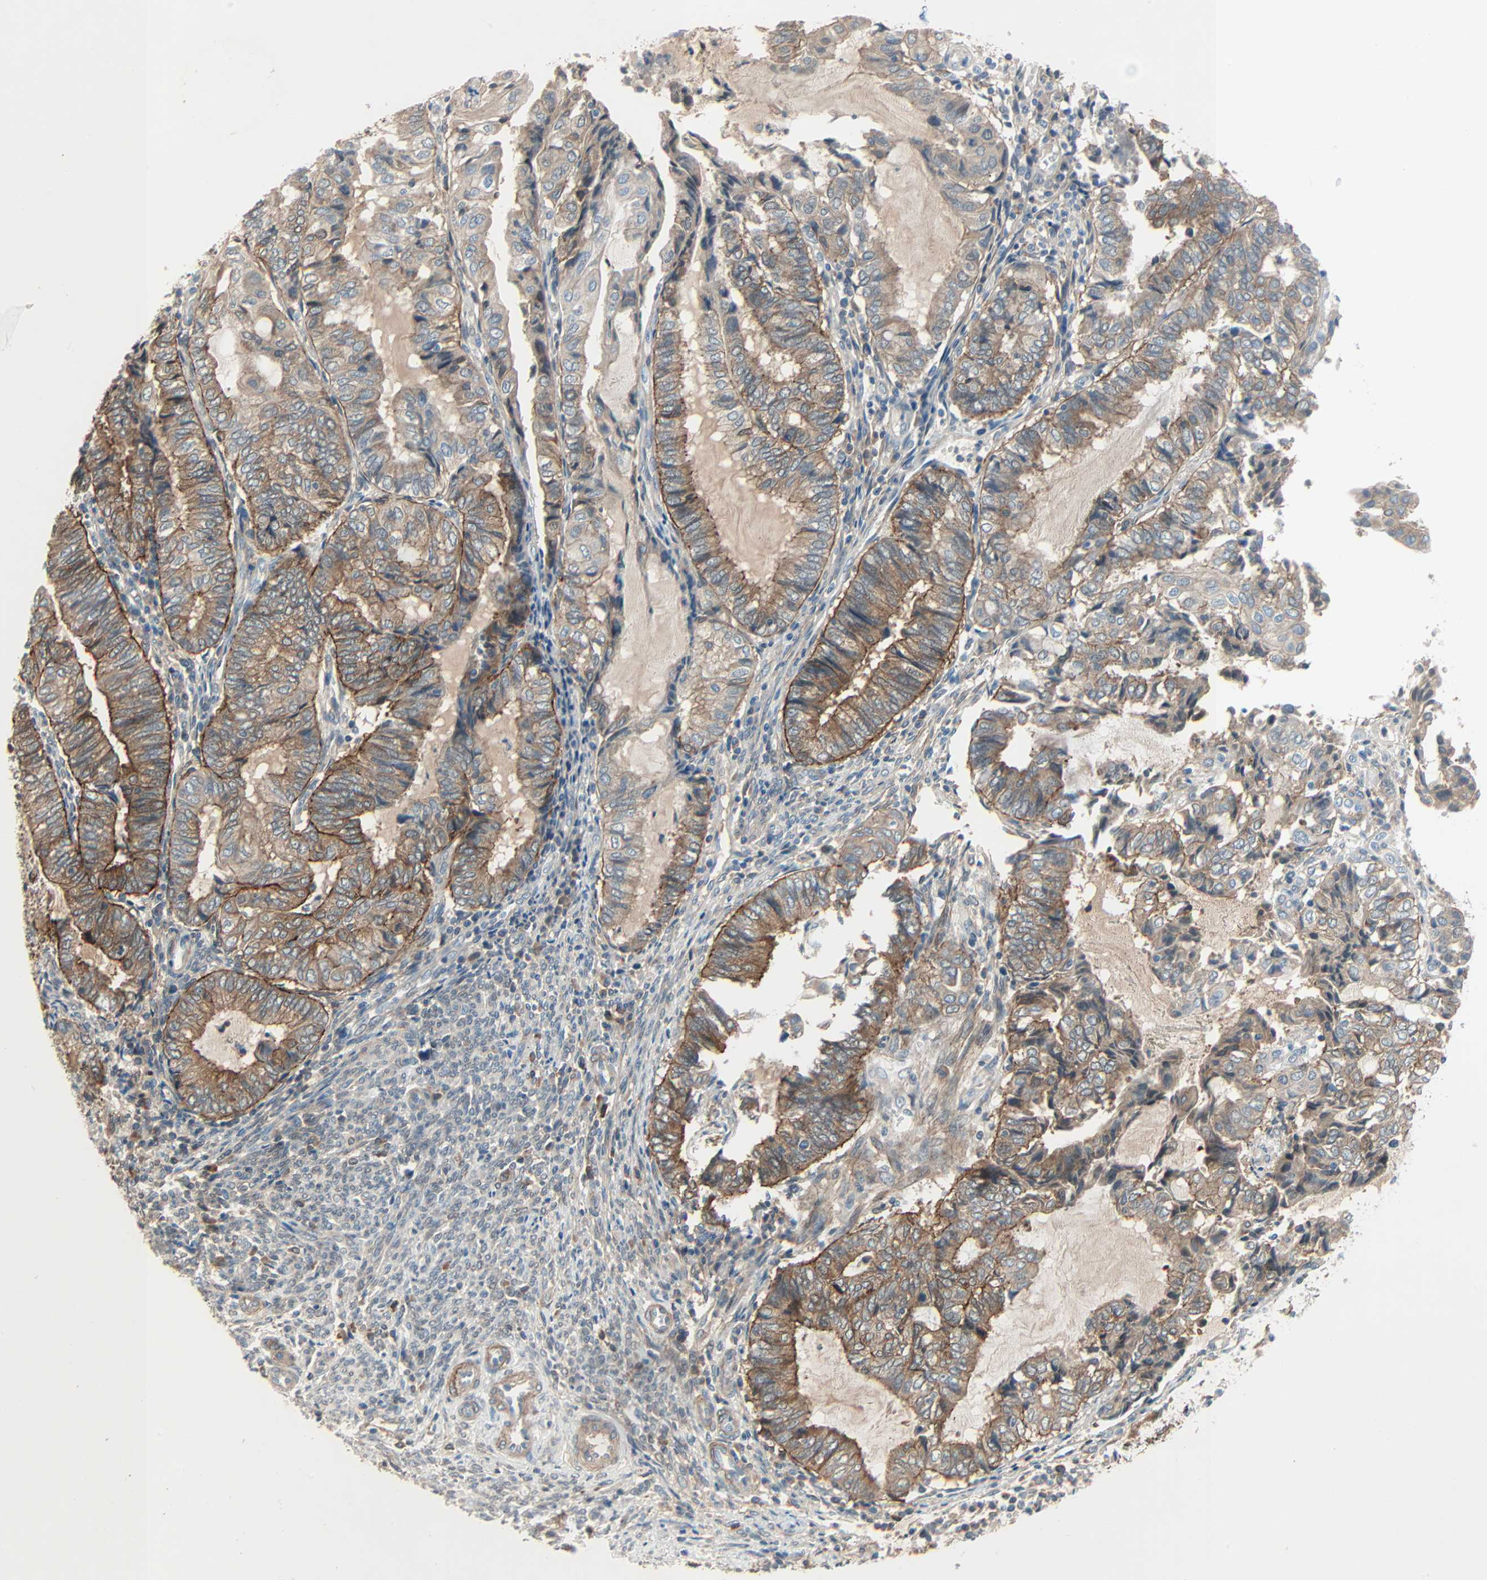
{"staining": {"intensity": "strong", "quantity": ">75%", "location": "cytoplasmic/membranous"}, "tissue": "endometrial cancer", "cell_type": "Tumor cells", "image_type": "cancer", "snomed": [{"axis": "morphology", "description": "Adenocarcinoma, NOS"}, {"axis": "topography", "description": "Uterus"}, {"axis": "topography", "description": "Endometrium"}], "caption": "Human endometrial cancer (adenocarcinoma) stained with a brown dye demonstrates strong cytoplasmic/membranous positive staining in about >75% of tumor cells.", "gene": "TNFRSF12A", "patient": {"sex": "female", "age": 70}}